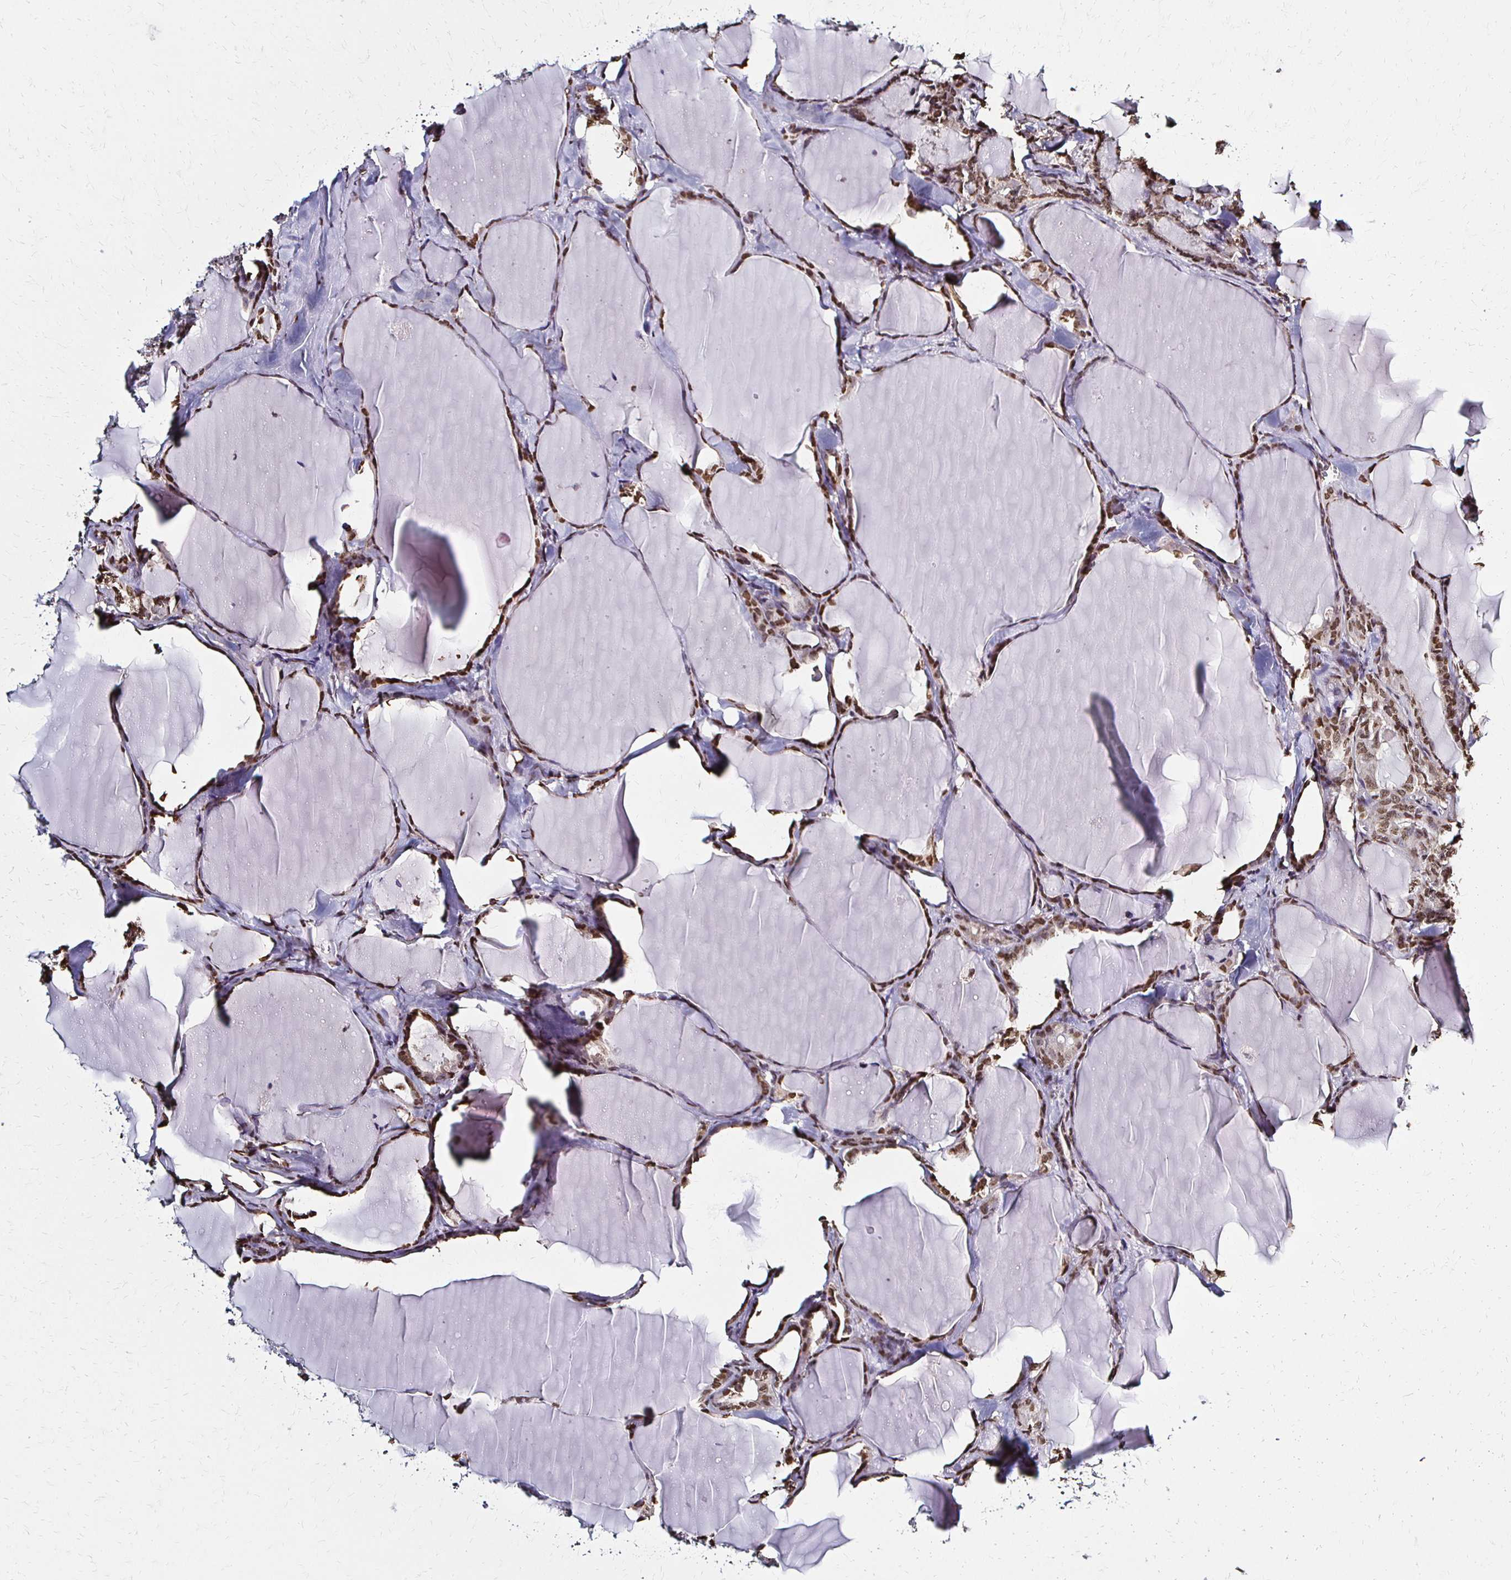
{"staining": {"intensity": "moderate", "quantity": ">75%", "location": "nuclear"}, "tissue": "thyroid cancer", "cell_type": "Tumor cells", "image_type": "cancer", "snomed": [{"axis": "morphology", "description": "Papillary adenocarcinoma, NOS"}, {"axis": "topography", "description": "Thyroid gland"}], "caption": "An immunohistochemistry micrograph of neoplastic tissue is shown. Protein staining in brown highlights moderate nuclear positivity in thyroid papillary adenocarcinoma within tumor cells.", "gene": "HOXA9", "patient": {"sex": "male", "age": 30}}